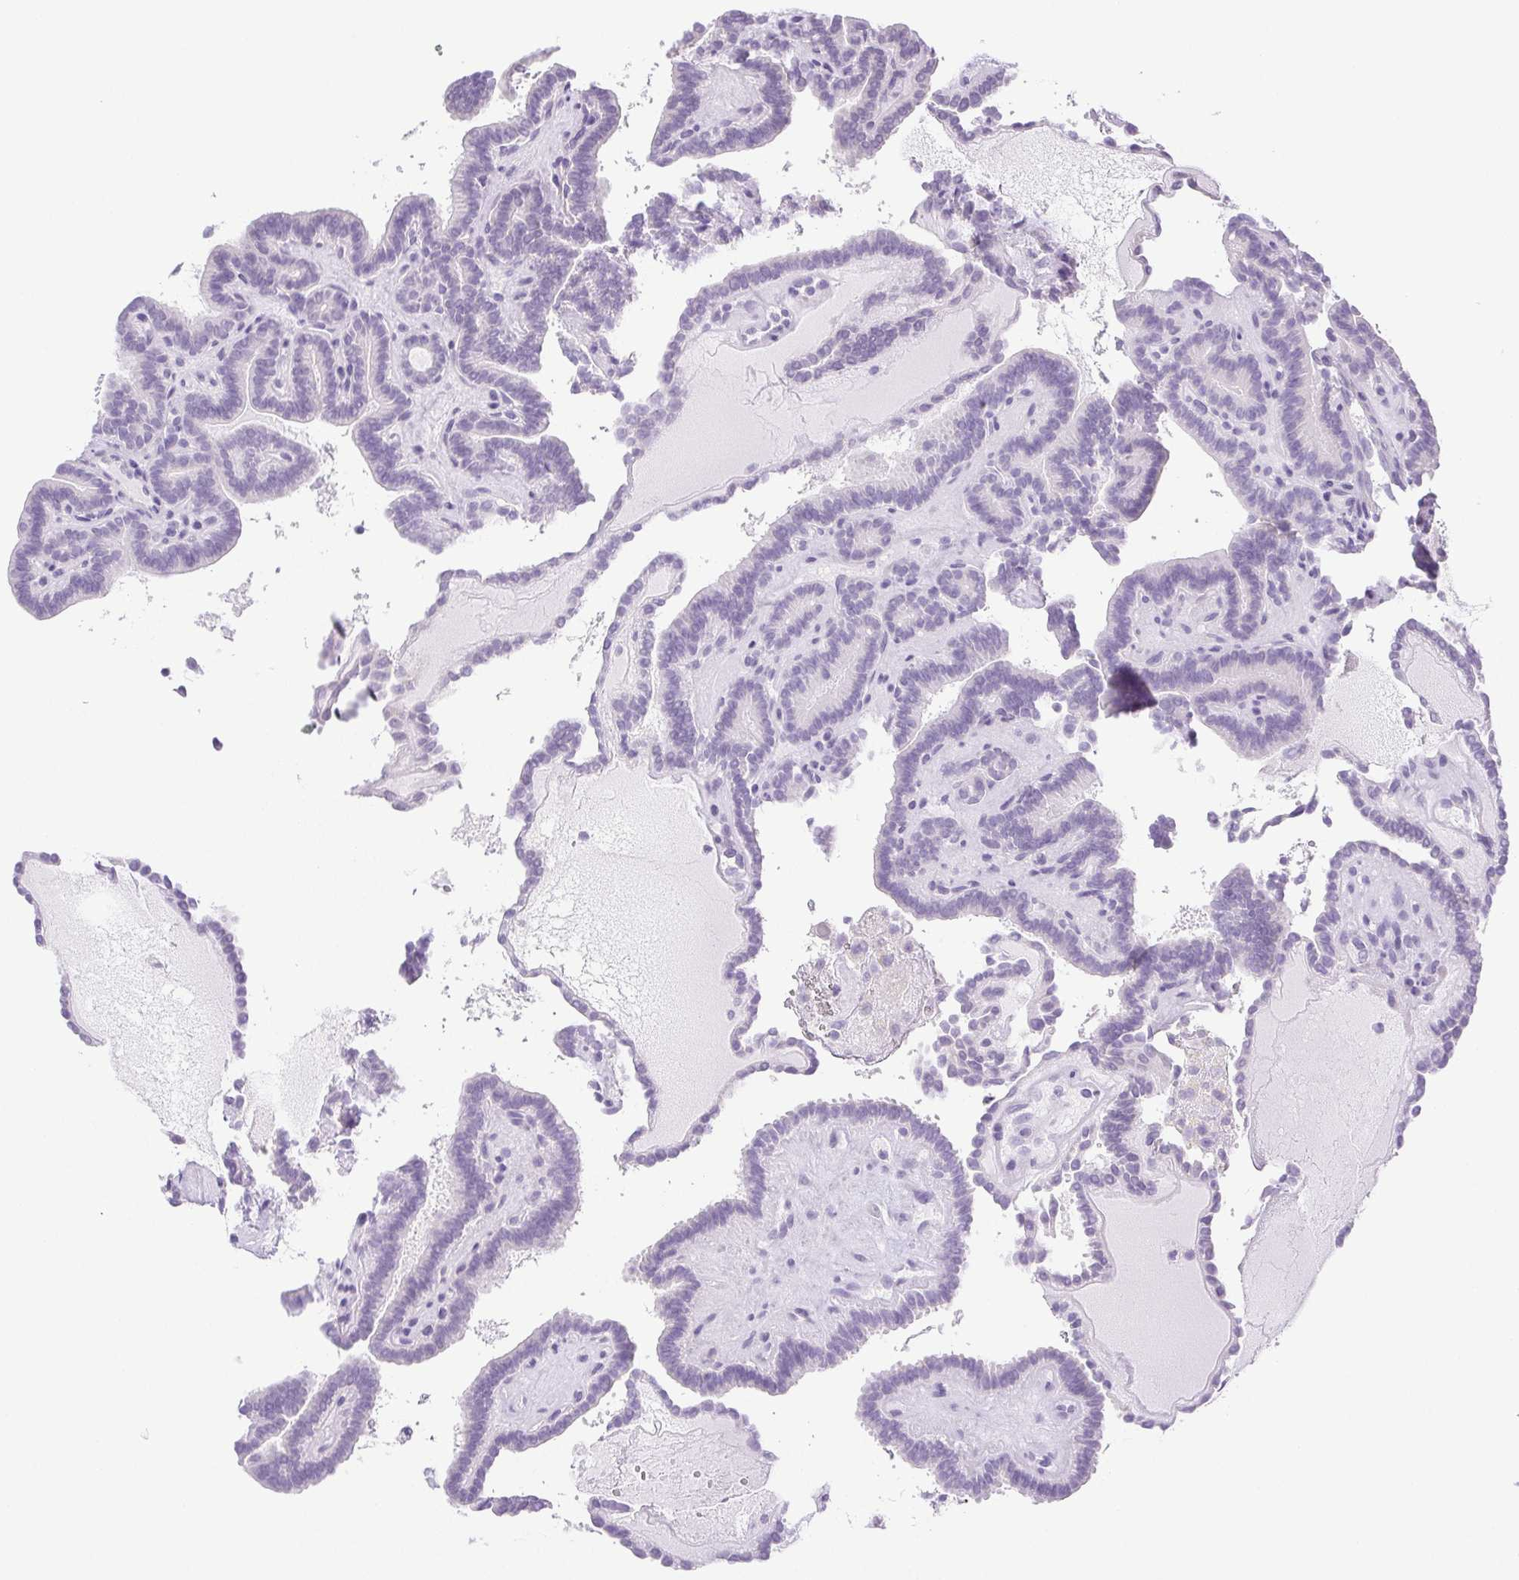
{"staining": {"intensity": "negative", "quantity": "none", "location": "none"}, "tissue": "thyroid cancer", "cell_type": "Tumor cells", "image_type": "cancer", "snomed": [{"axis": "morphology", "description": "Papillary adenocarcinoma, NOS"}, {"axis": "topography", "description": "Thyroid gland"}], "caption": "This is a photomicrograph of IHC staining of thyroid papillary adenocarcinoma, which shows no positivity in tumor cells.", "gene": "PAPPA2", "patient": {"sex": "female", "age": 21}}